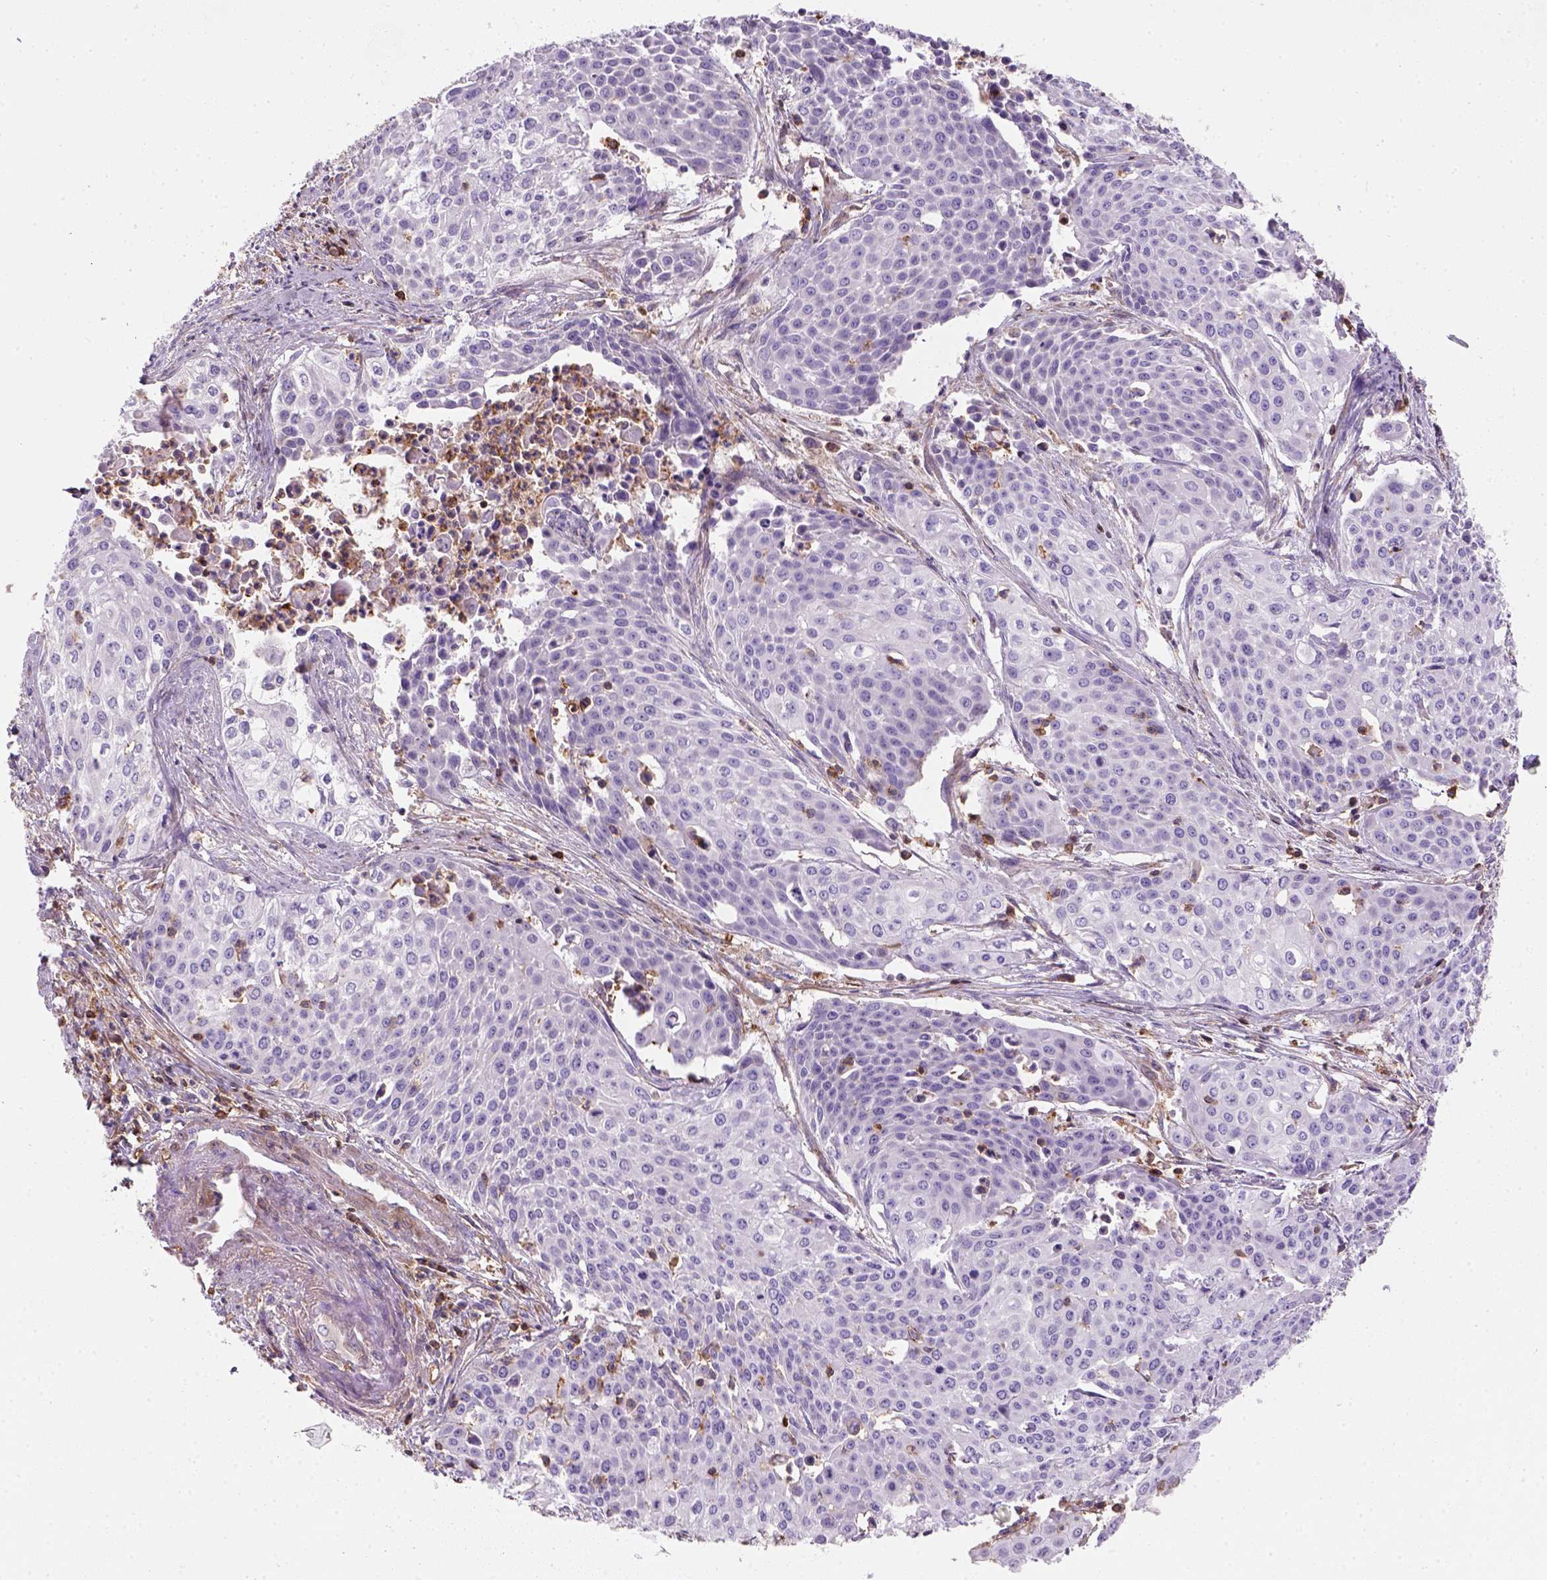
{"staining": {"intensity": "negative", "quantity": "none", "location": "none"}, "tissue": "cervical cancer", "cell_type": "Tumor cells", "image_type": "cancer", "snomed": [{"axis": "morphology", "description": "Squamous cell carcinoma, NOS"}, {"axis": "topography", "description": "Cervix"}], "caption": "A micrograph of cervical squamous cell carcinoma stained for a protein displays no brown staining in tumor cells. (Brightfield microscopy of DAB (3,3'-diaminobenzidine) immunohistochemistry (IHC) at high magnification).", "gene": "GPRC5D", "patient": {"sex": "female", "age": 39}}